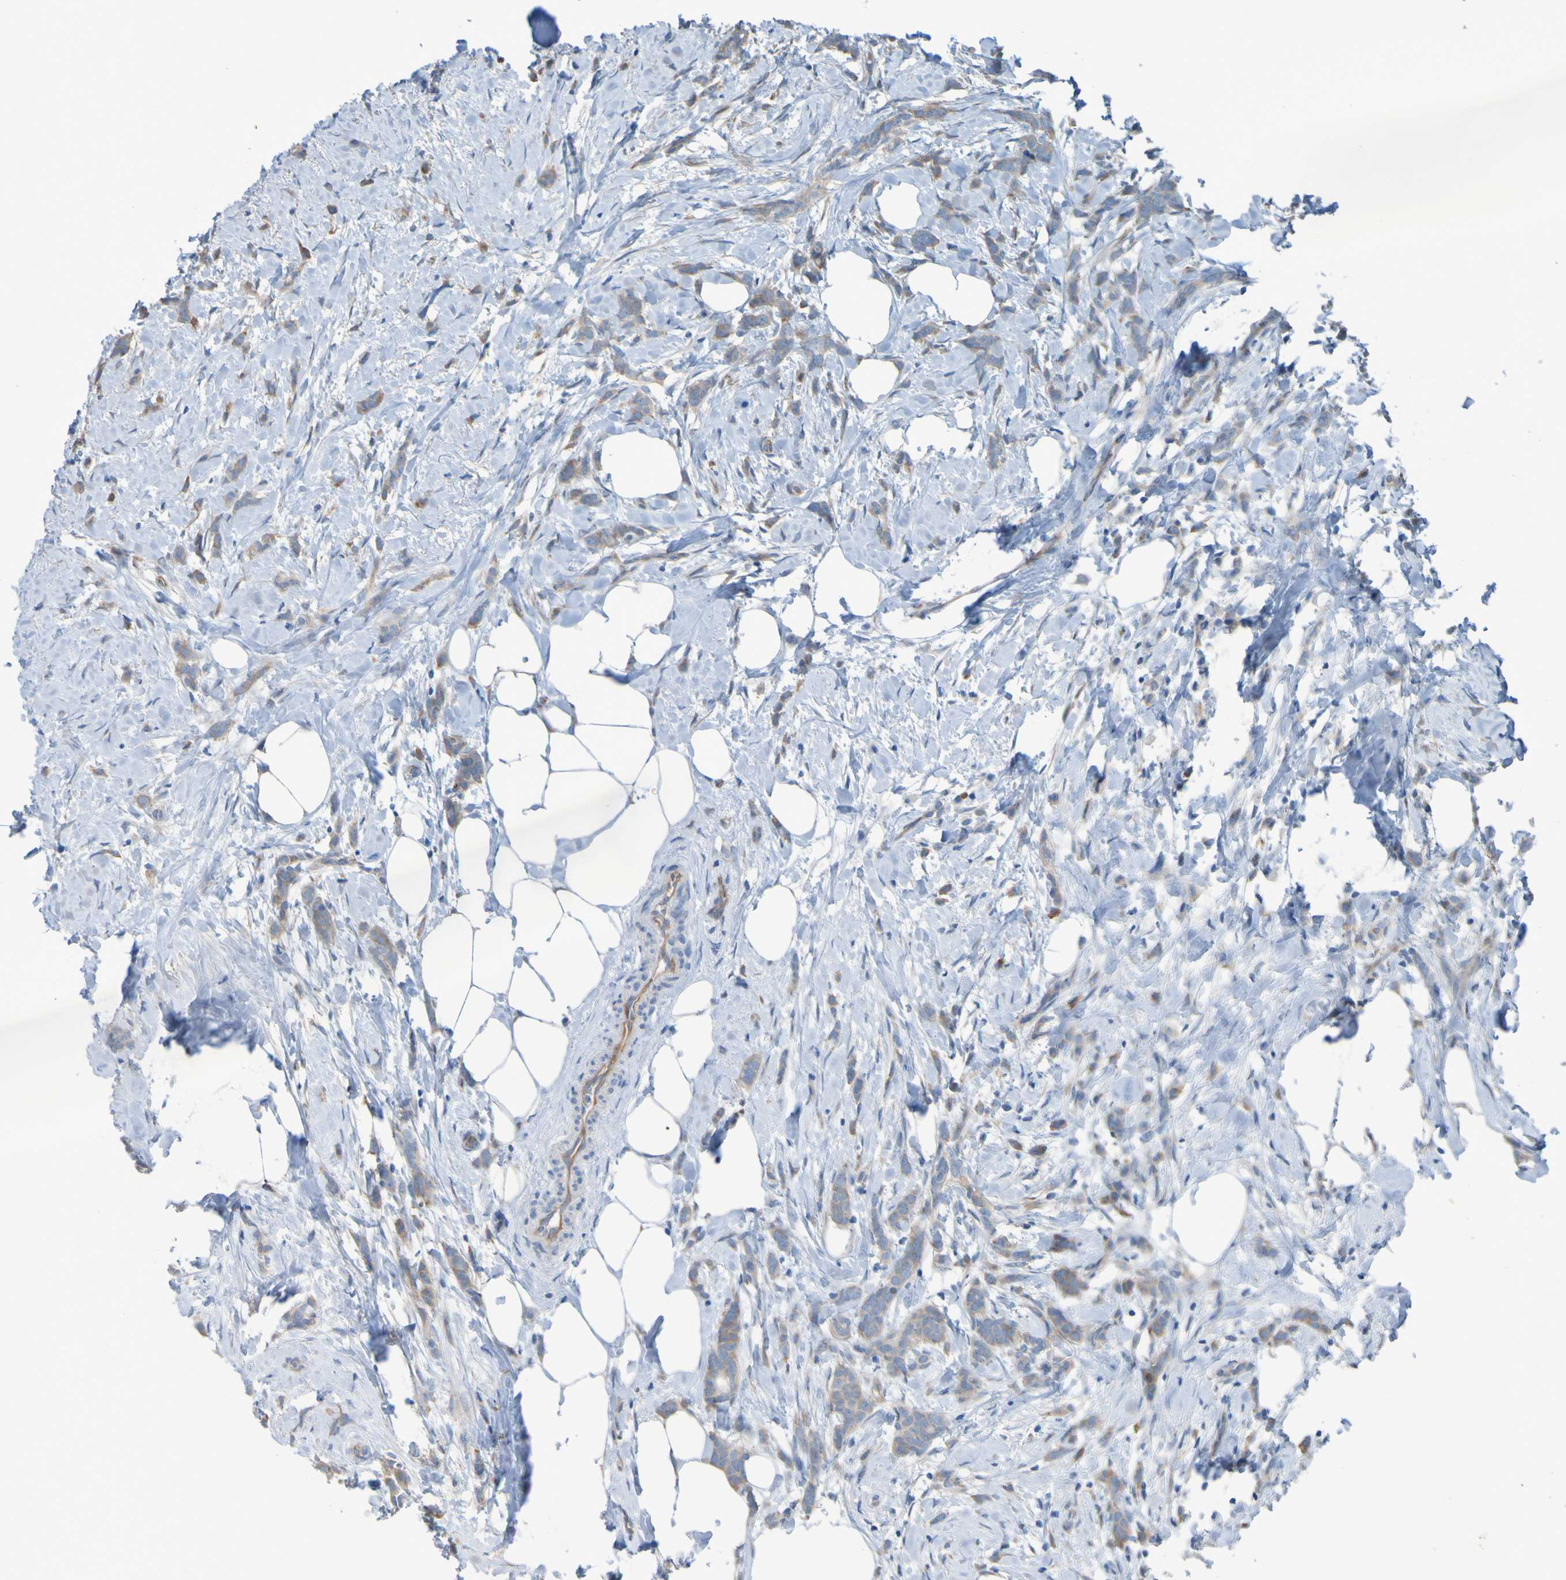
{"staining": {"intensity": "moderate", "quantity": ">75%", "location": "cytoplasmic/membranous"}, "tissue": "breast cancer", "cell_type": "Tumor cells", "image_type": "cancer", "snomed": [{"axis": "morphology", "description": "Lobular carcinoma, in situ"}, {"axis": "morphology", "description": "Lobular carcinoma"}, {"axis": "topography", "description": "Breast"}], "caption": "Immunohistochemistry (DAB (3,3'-diaminobenzidine)) staining of human breast lobular carcinoma in situ exhibits moderate cytoplasmic/membranous protein positivity in approximately >75% of tumor cells.", "gene": "NPRL3", "patient": {"sex": "female", "age": 41}}